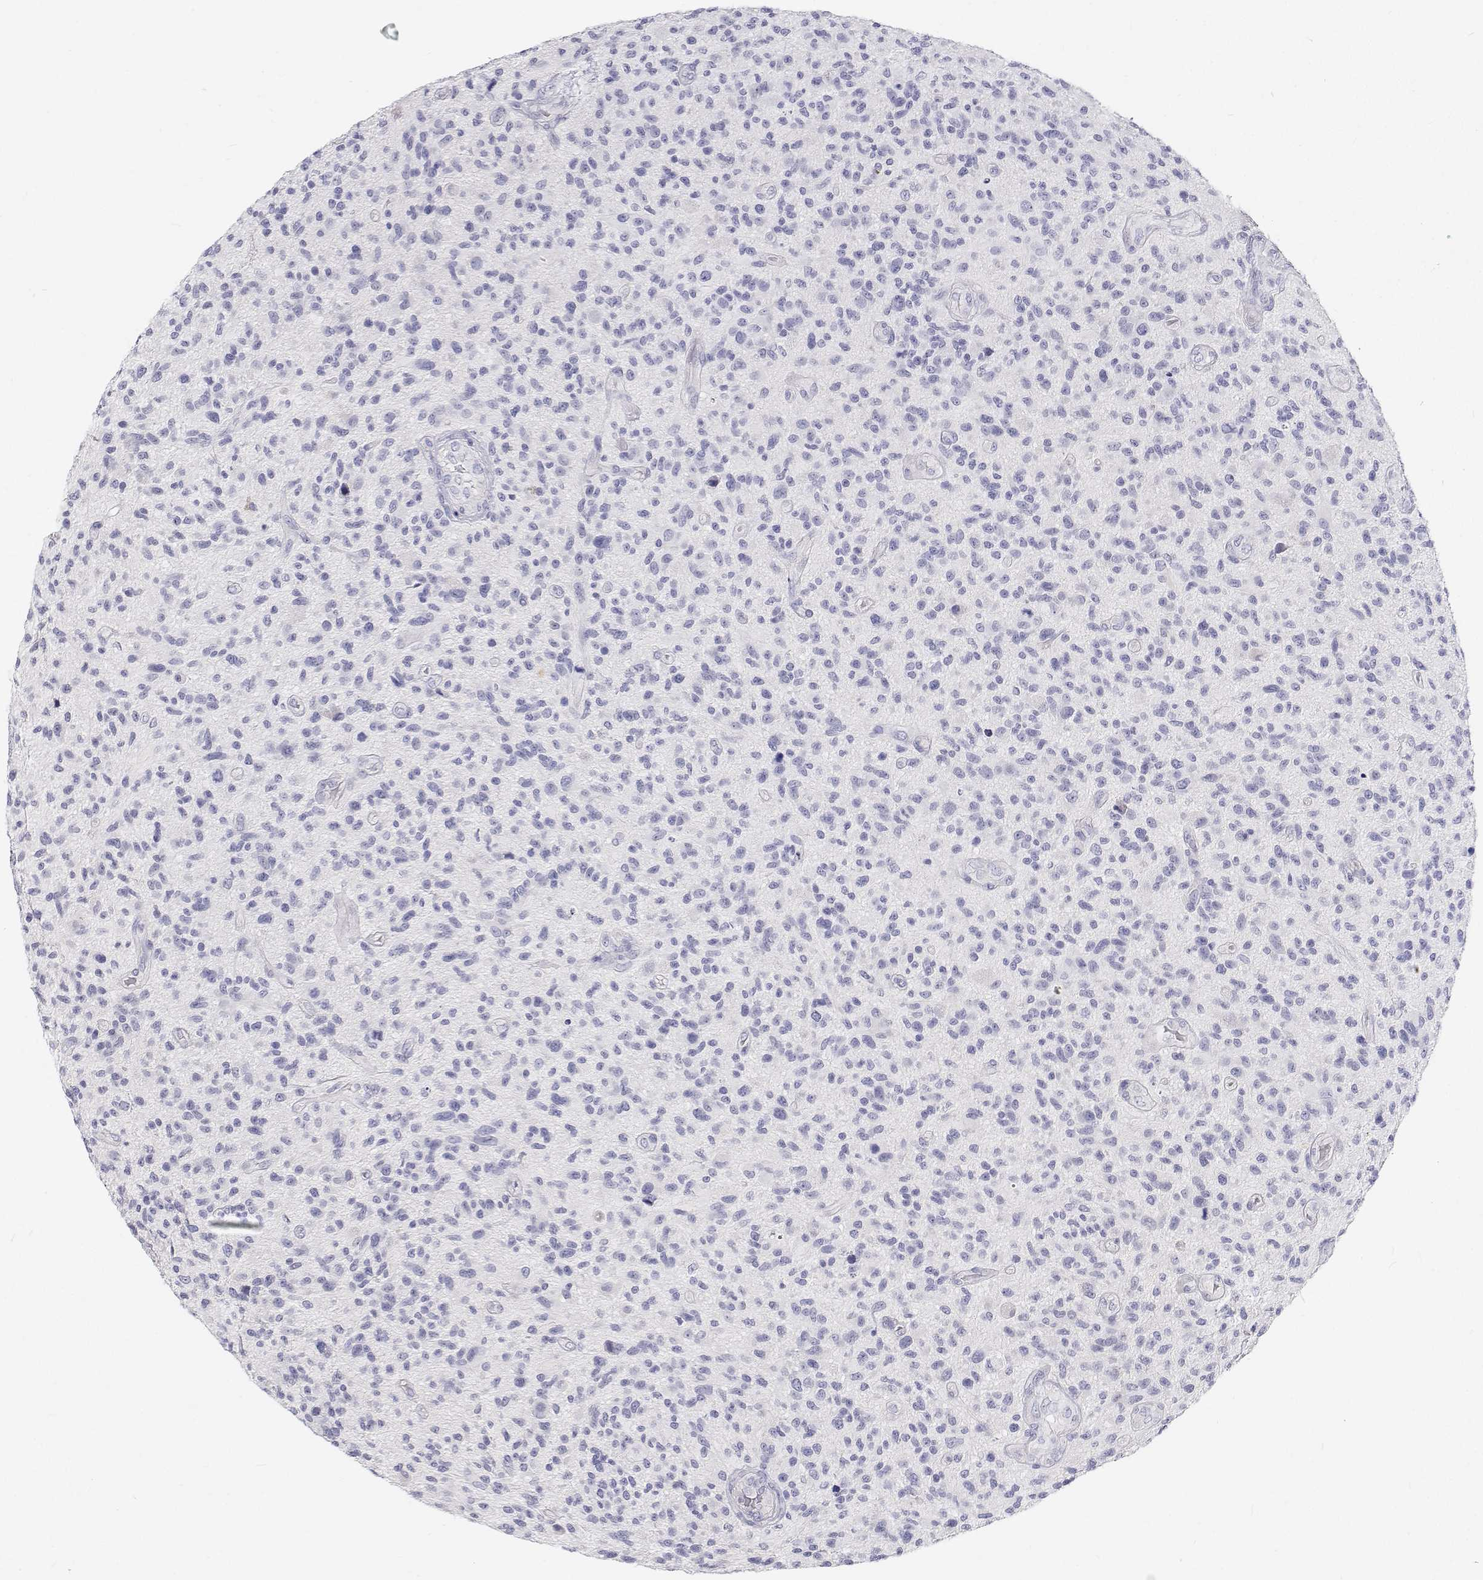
{"staining": {"intensity": "negative", "quantity": "none", "location": "none"}, "tissue": "glioma", "cell_type": "Tumor cells", "image_type": "cancer", "snomed": [{"axis": "morphology", "description": "Glioma, malignant, High grade"}, {"axis": "topography", "description": "Brain"}], "caption": "There is no significant positivity in tumor cells of malignant glioma (high-grade). (DAB (3,3'-diaminobenzidine) immunohistochemistry (IHC) with hematoxylin counter stain).", "gene": "NCR2", "patient": {"sex": "male", "age": 47}}